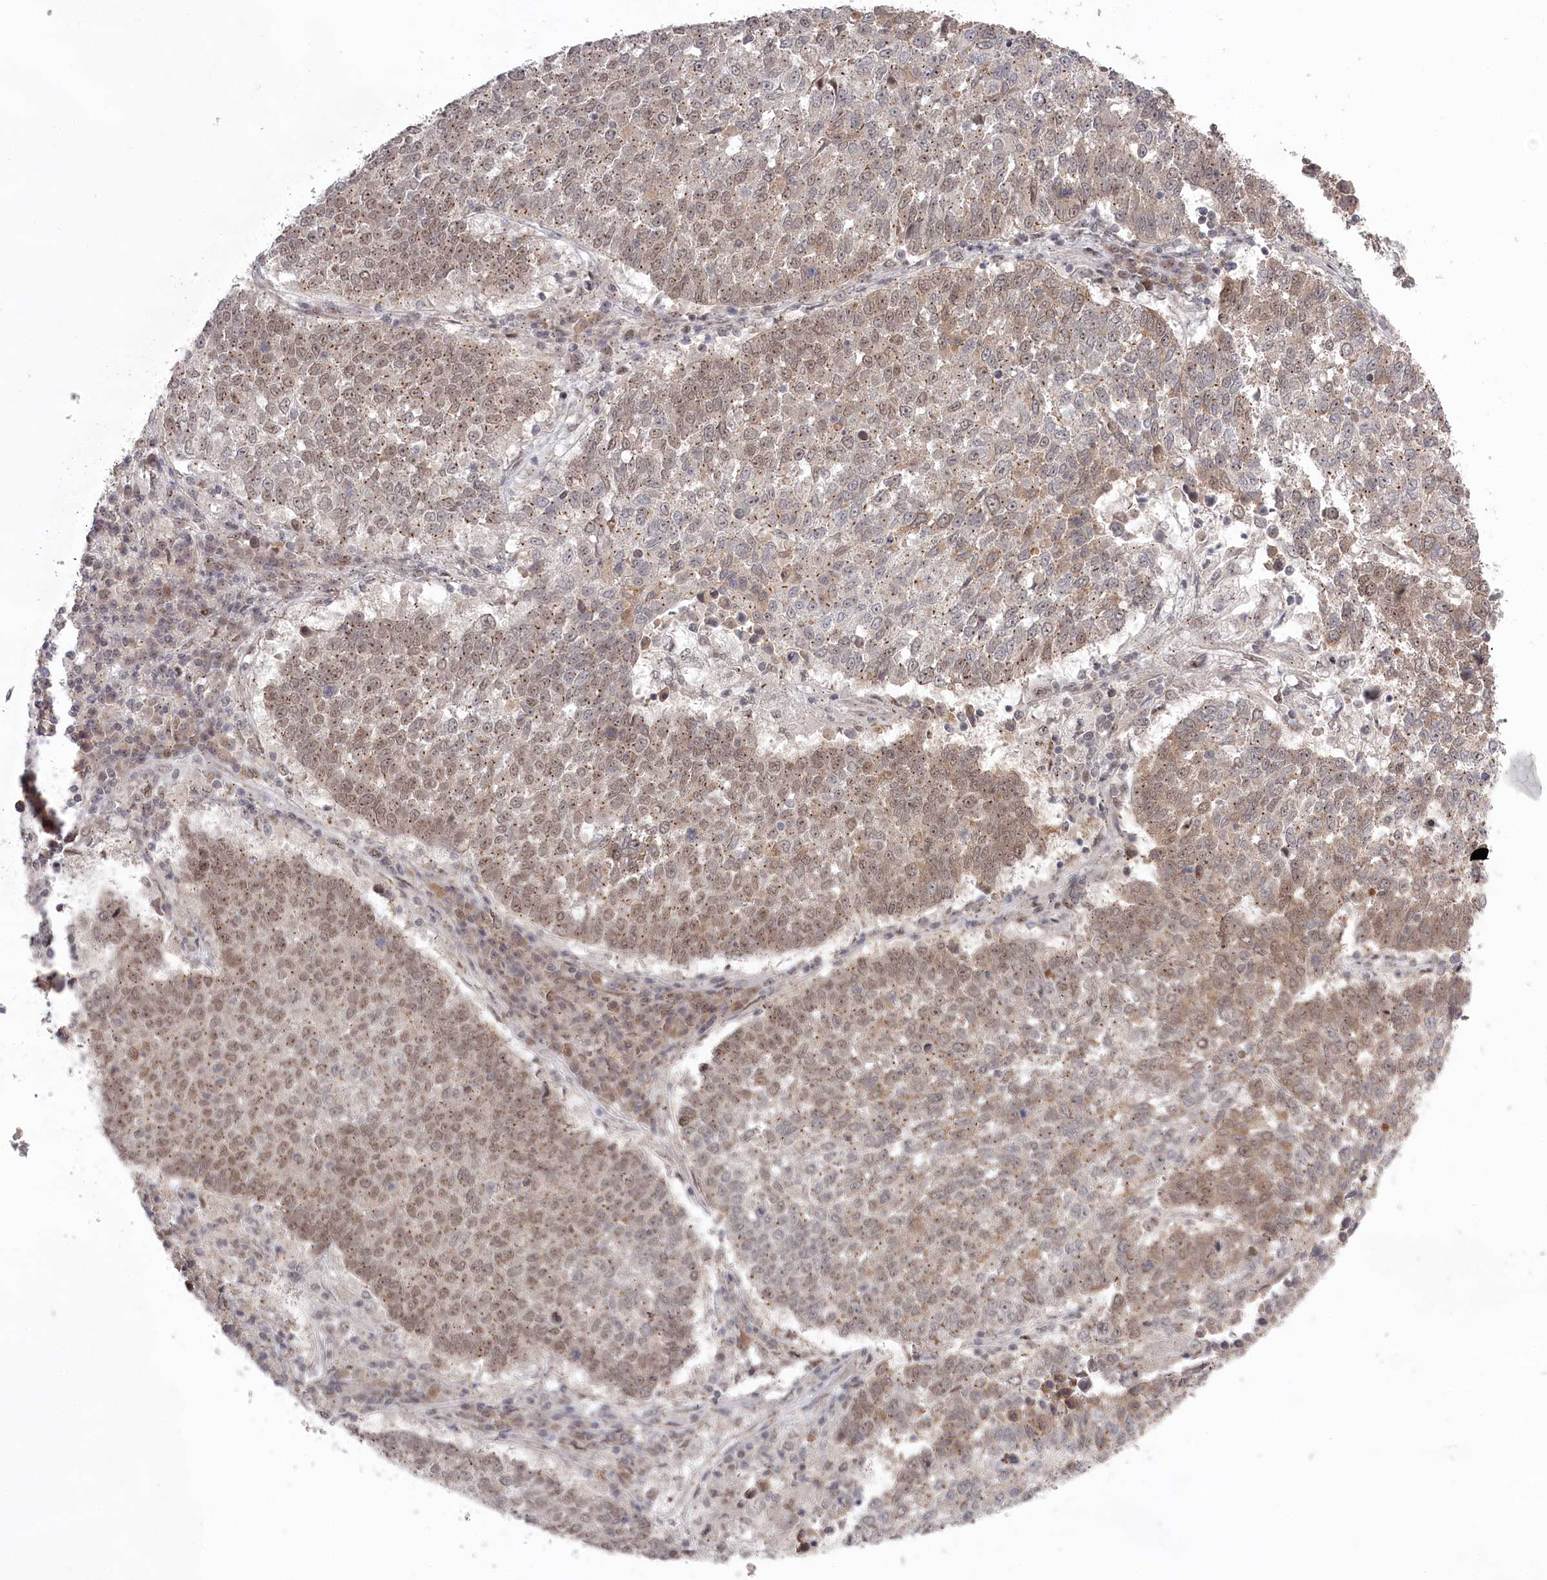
{"staining": {"intensity": "weak", "quantity": "25%-75%", "location": "nuclear"}, "tissue": "lung cancer", "cell_type": "Tumor cells", "image_type": "cancer", "snomed": [{"axis": "morphology", "description": "Squamous cell carcinoma, NOS"}, {"axis": "topography", "description": "Lung"}], "caption": "DAB (3,3'-diaminobenzidine) immunohistochemical staining of human squamous cell carcinoma (lung) shows weak nuclear protein expression in about 25%-75% of tumor cells.", "gene": "EXOSC1", "patient": {"sex": "male", "age": 73}}